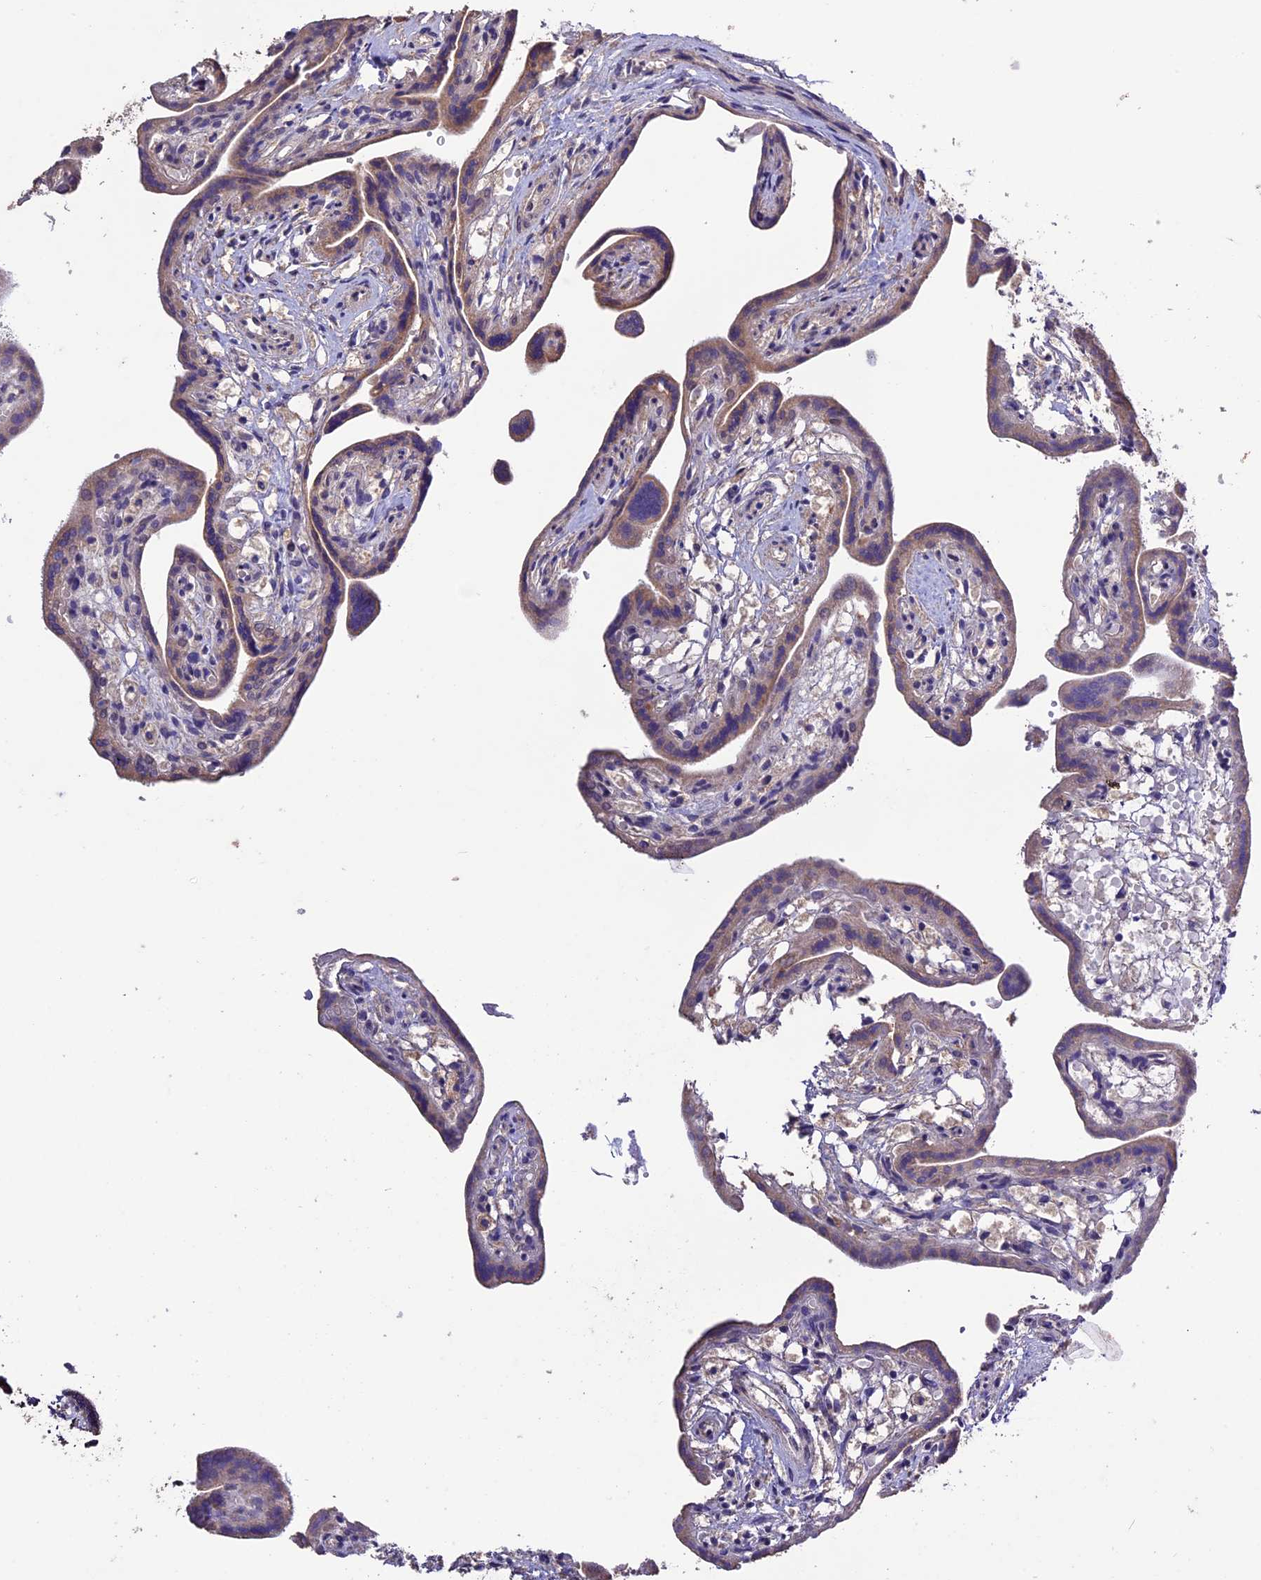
{"staining": {"intensity": "weak", "quantity": "25%-75%", "location": "cytoplasmic/membranous"}, "tissue": "placenta", "cell_type": "Trophoblastic cells", "image_type": "normal", "snomed": [{"axis": "morphology", "description": "Normal tissue, NOS"}, {"axis": "topography", "description": "Placenta"}], "caption": "A high-resolution photomicrograph shows immunohistochemistry staining of benign placenta, which reveals weak cytoplasmic/membranous staining in about 25%-75% of trophoblastic cells.", "gene": "DIS3L", "patient": {"sex": "female", "age": 37}}